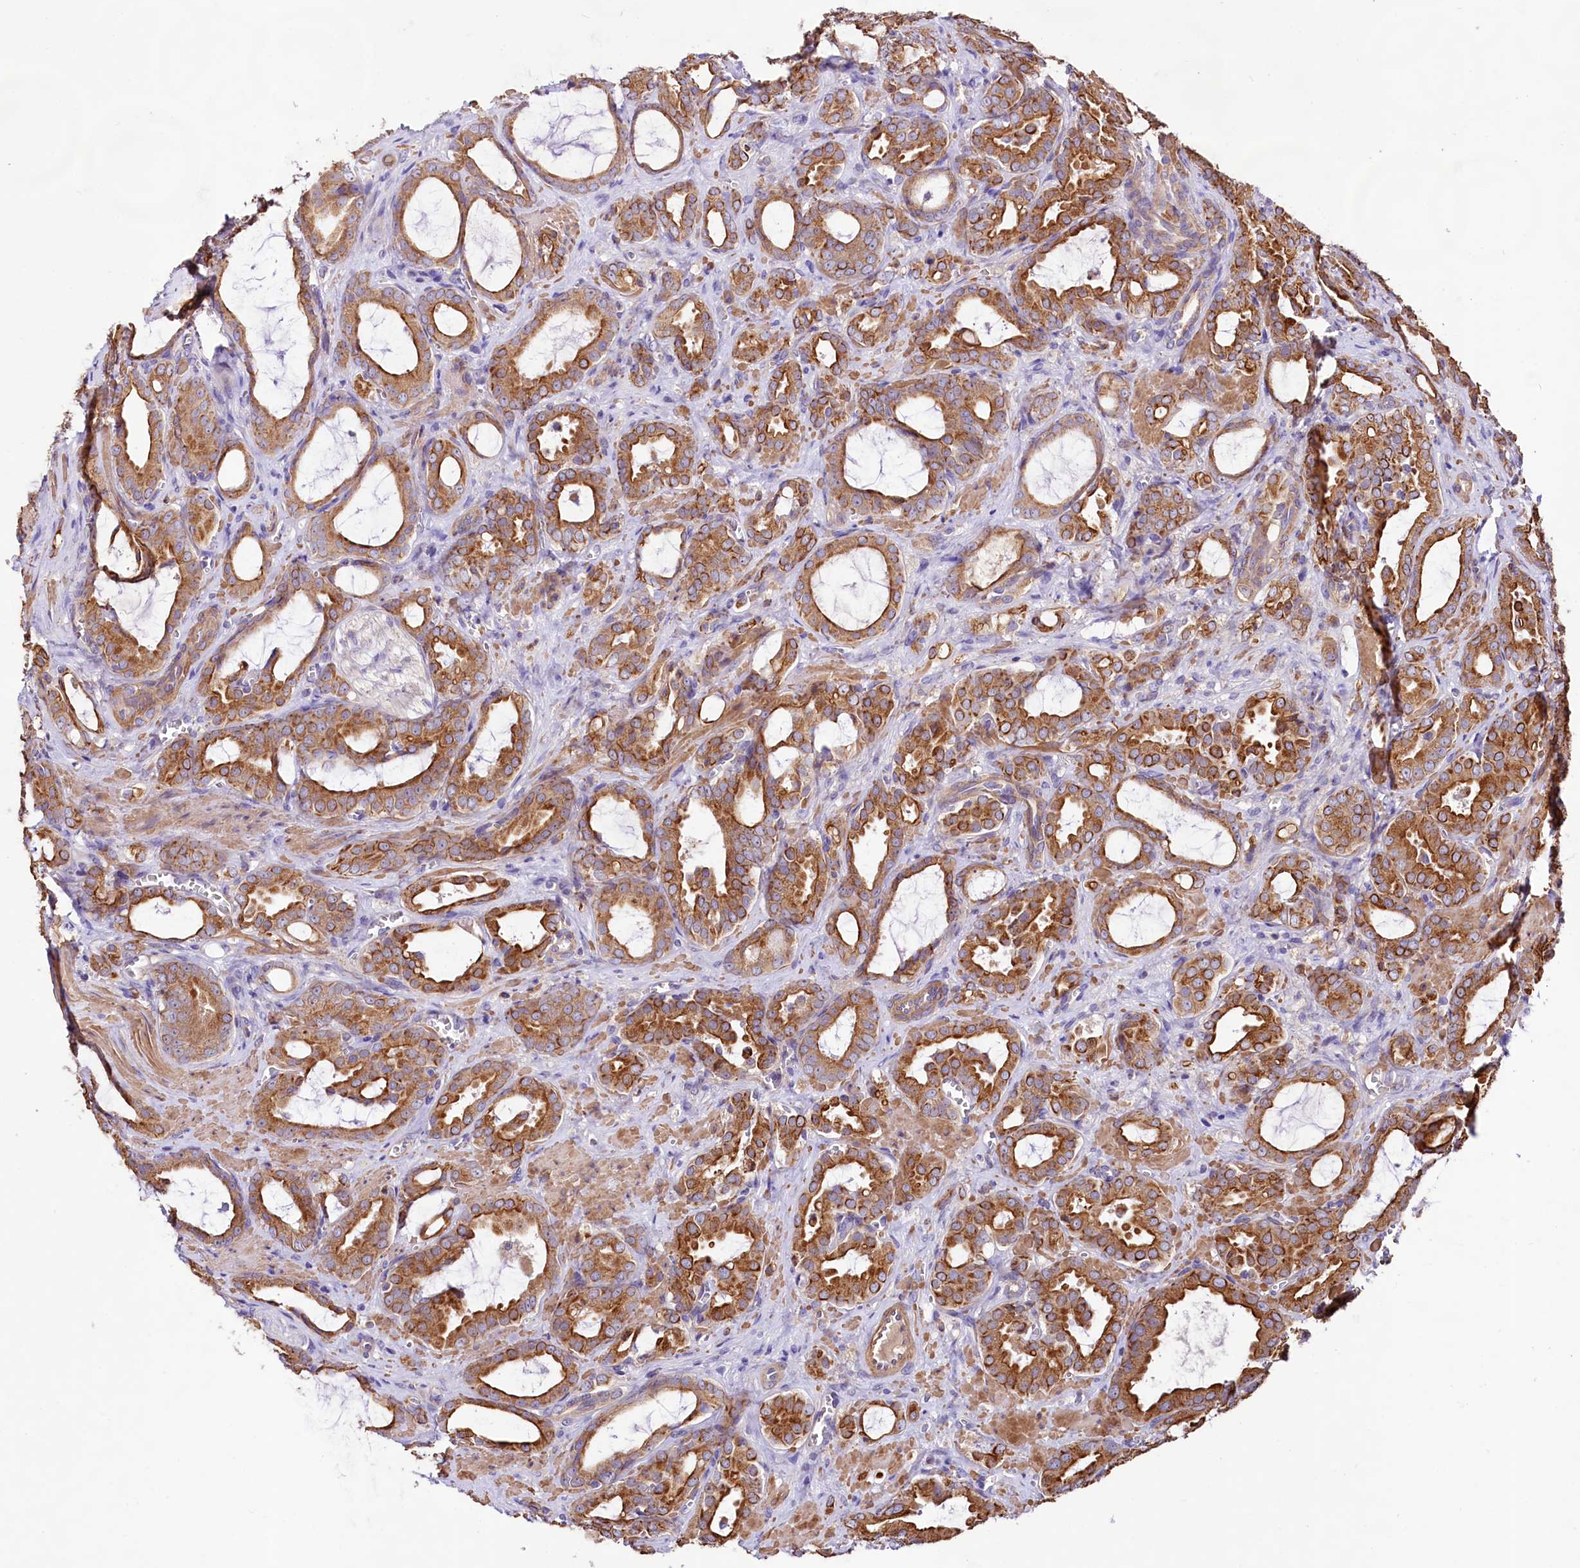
{"staining": {"intensity": "strong", "quantity": ">75%", "location": "cytoplasmic/membranous"}, "tissue": "prostate cancer", "cell_type": "Tumor cells", "image_type": "cancer", "snomed": [{"axis": "morphology", "description": "Adenocarcinoma, High grade"}, {"axis": "topography", "description": "Prostate"}], "caption": "Prostate cancer (high-grade adenocarcinoma) tissue displays strong cytoplasmic/membranous expression in approximately >75% of tumor cells Nuclei are stained in blue.", "gene": "VPS11", "patient": {"sex": "male", "age": 72}}